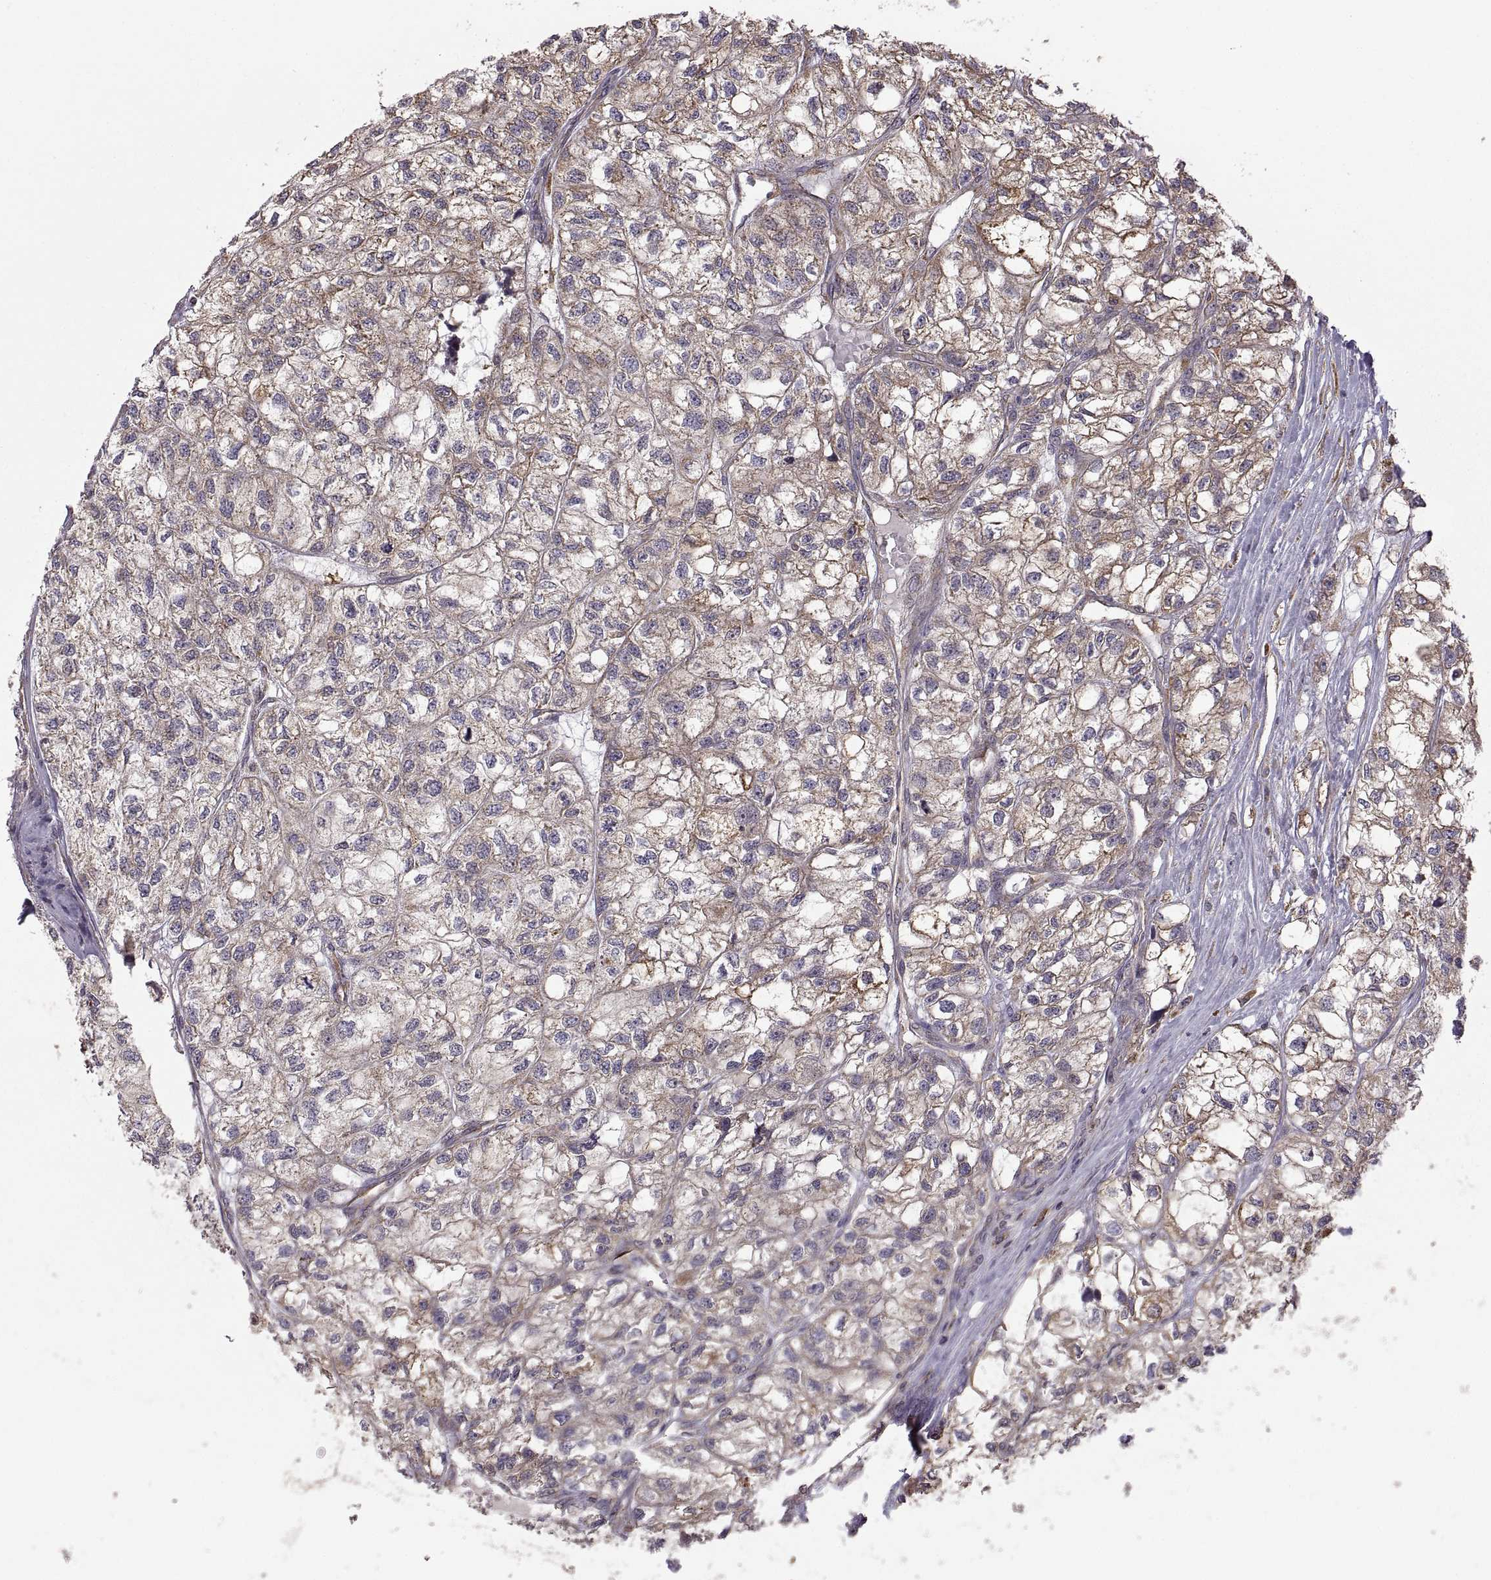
{"staining": {"intensity": "moderate", "quantity": "<25%", "location": "cytoplasmic/membranous"}, "tissue": "renal cancer", "cell_type": "Tumor cells", "image_type": "cancer", "snomed": [{"axis": "morphology", "description": "Adenocarcinoma, NOS"}, {"axis": "topography", "description": "Kidney"}], "caption": "A brown stain highlights moderate cytoplasmic/membranous staining of a protein in renal cancer tumor cells.", "gene": "PDIA3", "patient": {"sex": "male", "age": 56}}